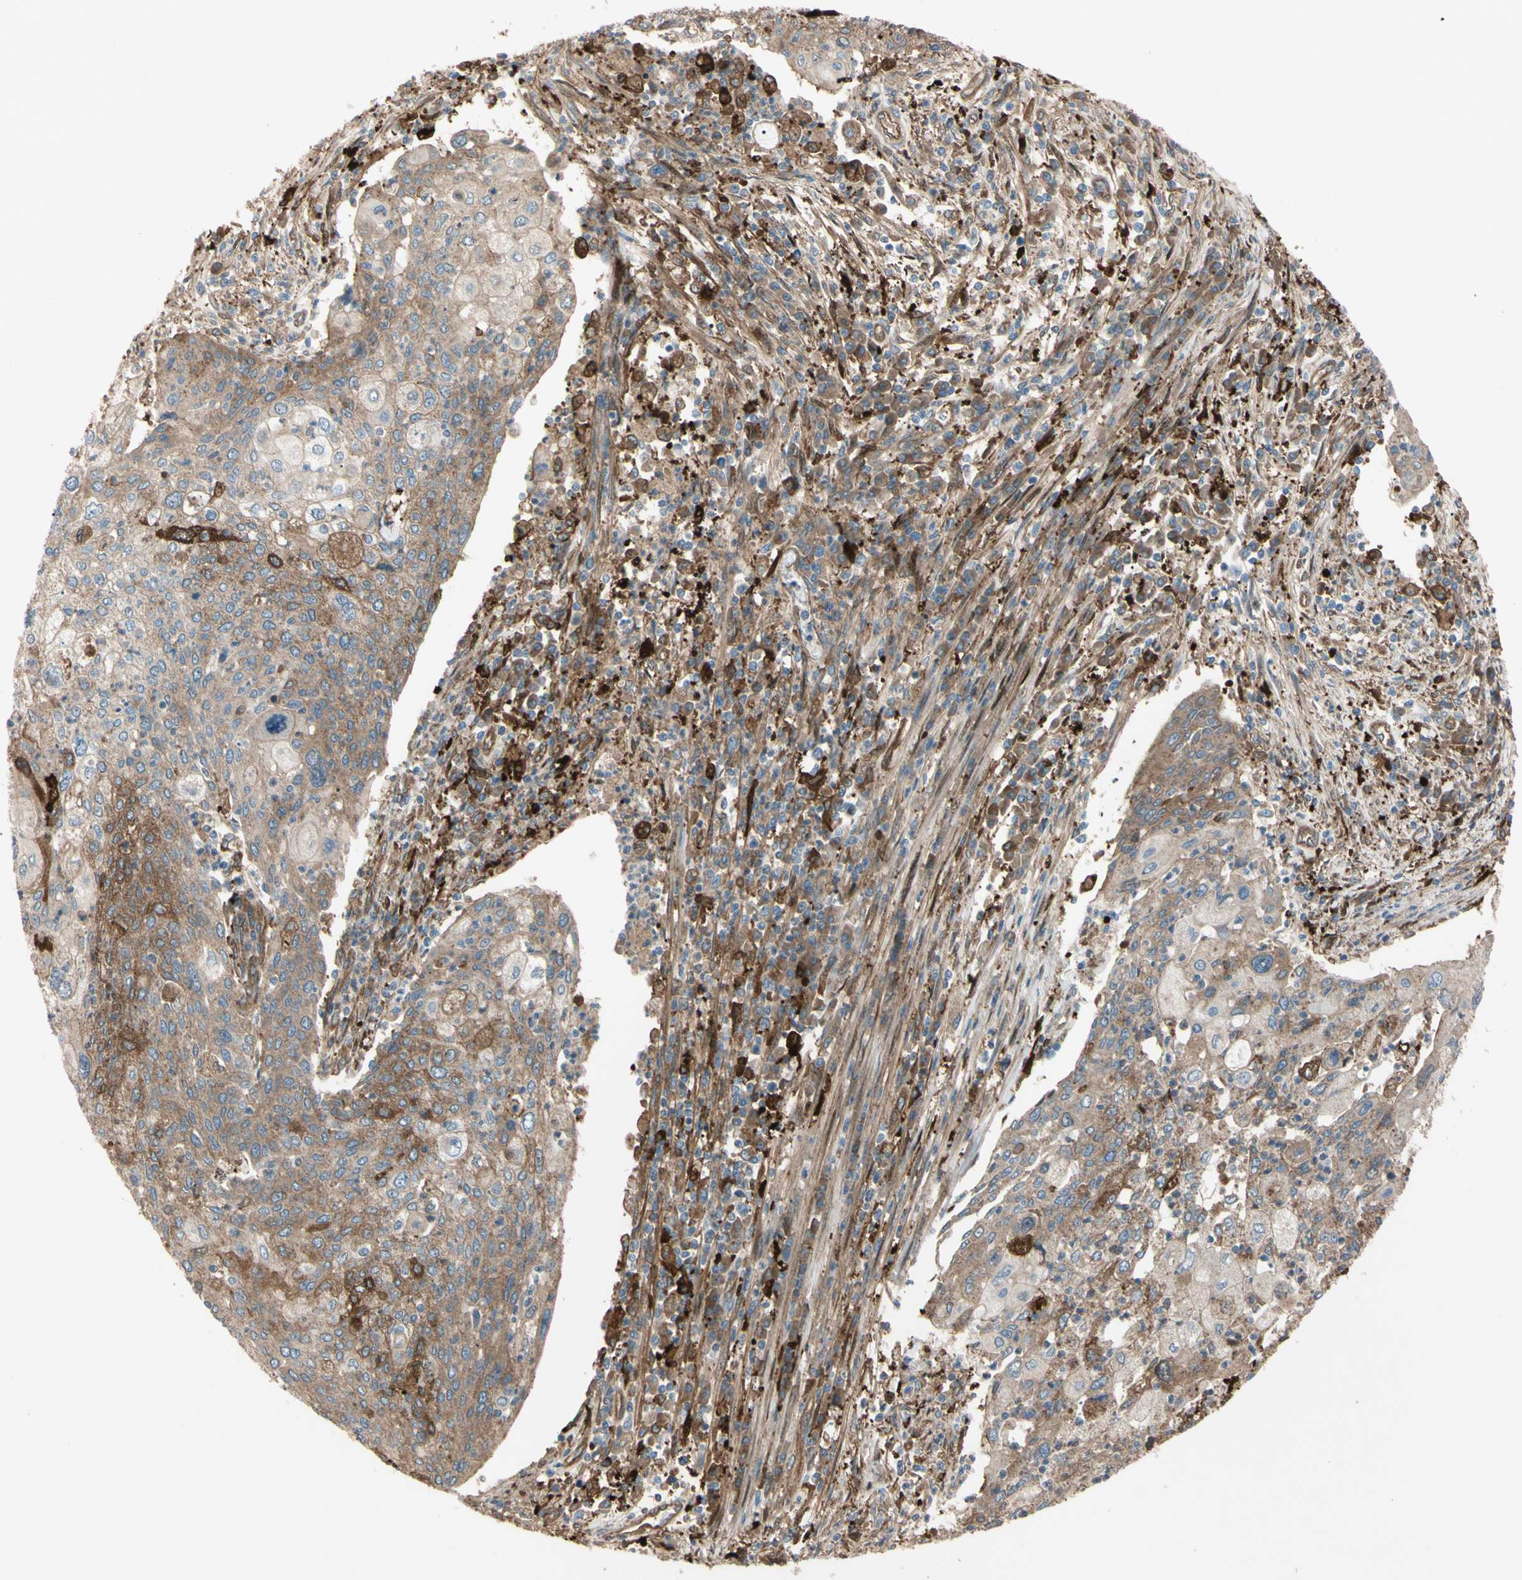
{"staining": {"intensity": "moderate", "quantity": ">75%", "location": "cytoplasmic/membranous"}, "tissue": "cervical cancer", "cell_type": "Tumor cells", "image_type": "cancer", "snomed": [{"axis": "morphology", "description": "Squamous cell carcinoma, NOS"}, {"axis": "topography", "description": "Cervix"}], "caption": "Human squamous cell carcinoma (cervical) stained for a protein (brown) displays moderate cytoplasmic/membranous positive positivity in approximately >75% of tumor cells.", "gene": "PTPN12", "patient": {"sex": "female", "age": 40}}